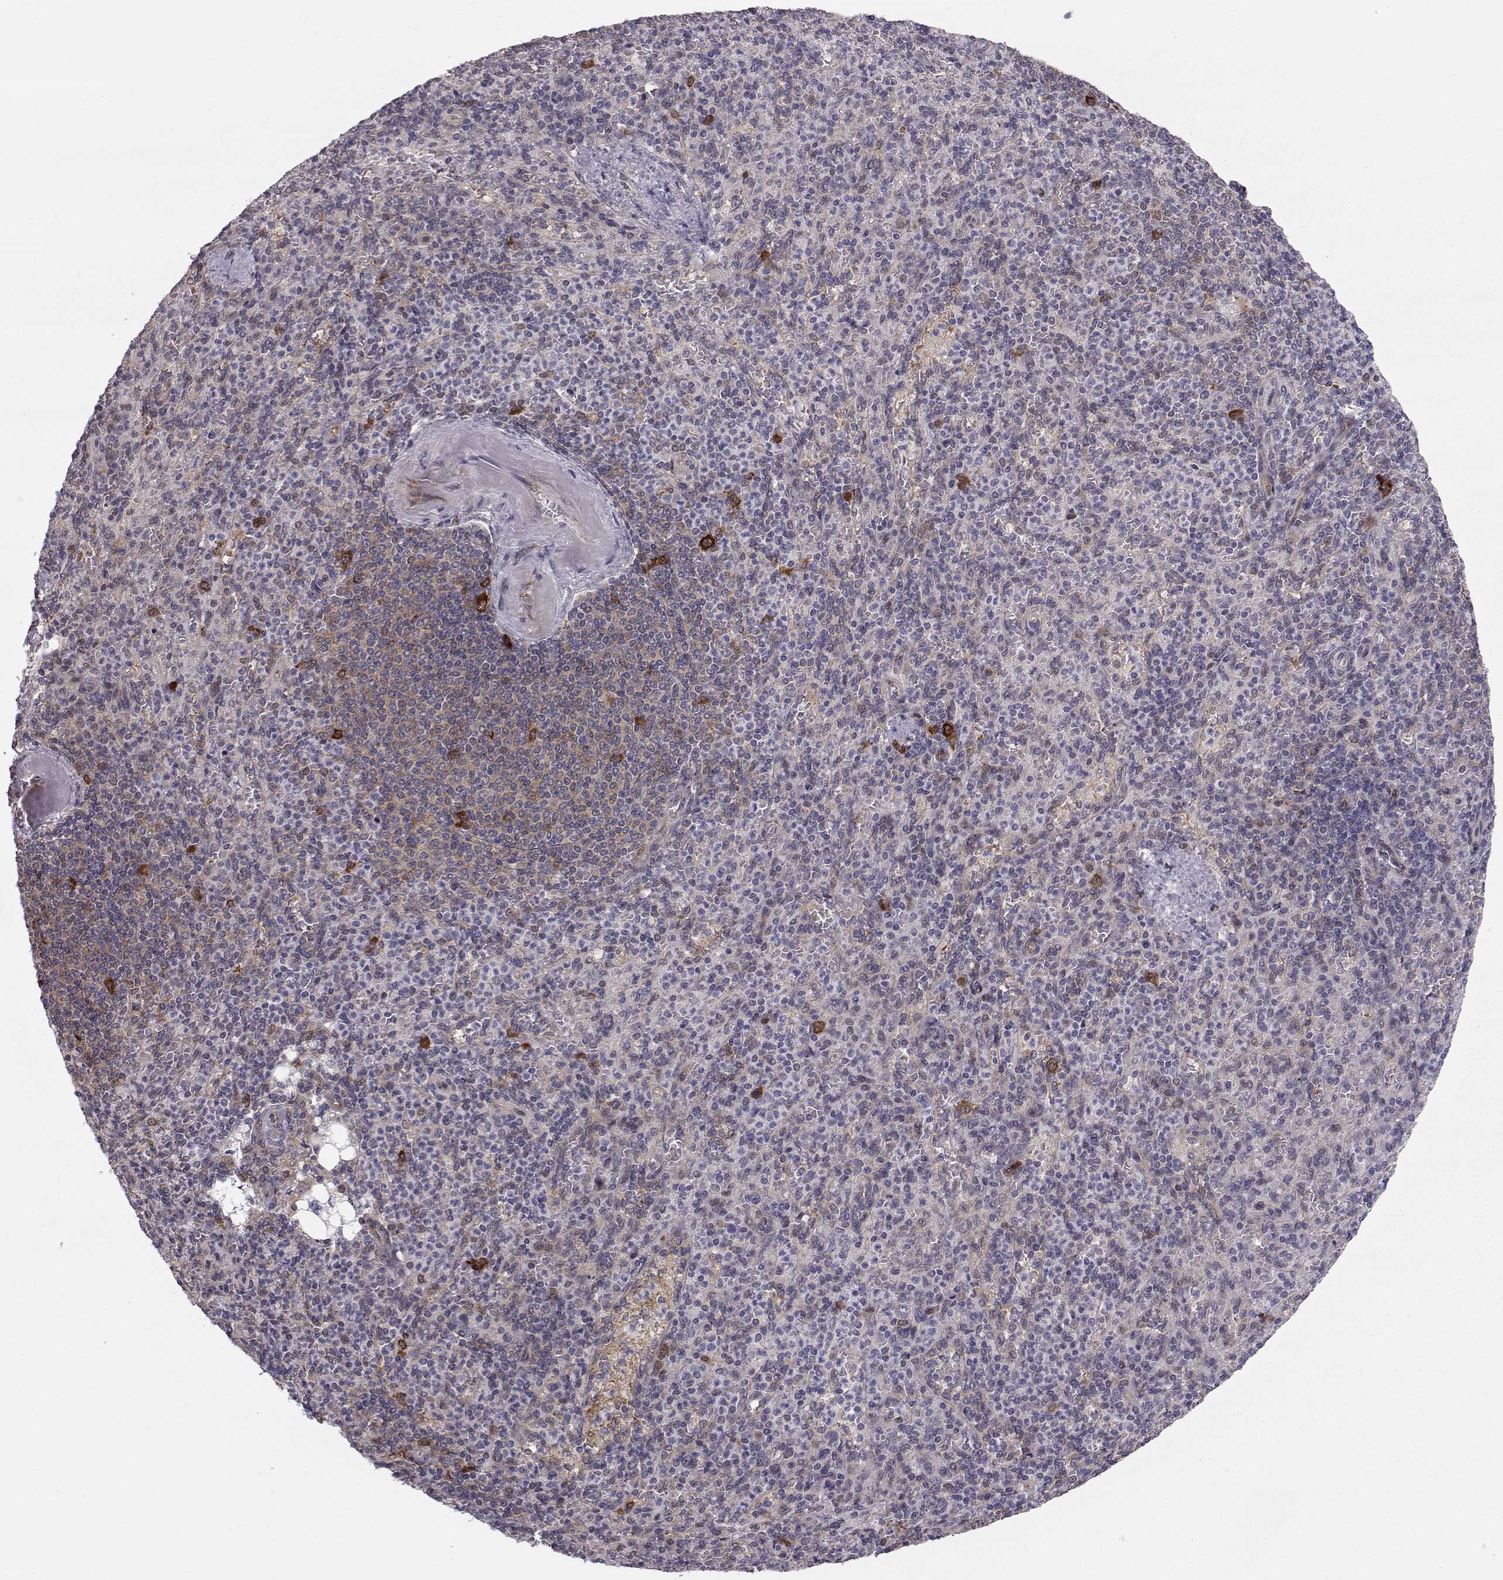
{"staining": {"intensity": "weak", "quantity": "25%-75%", "location": "cytoplasmic/membranous"}, "tissue": "spleen", "cell_type": "Cells in red pulp", "image_type": "normal", "snomed": [{"axis": "morphology", "description": "Normal tissue, NOS"}, {"axis": "topography", "description": "Spleen"}], "caption": "Immunohistochemistry micrograph of benign spleen stained for a protein (brown), which displays low levels of weak cytoplasmic/membranous expression in approximately 25%-75% of cells in red pulp.", "gene": "HSP90AB1", "patient": {"sex": "female", "age": 74}}